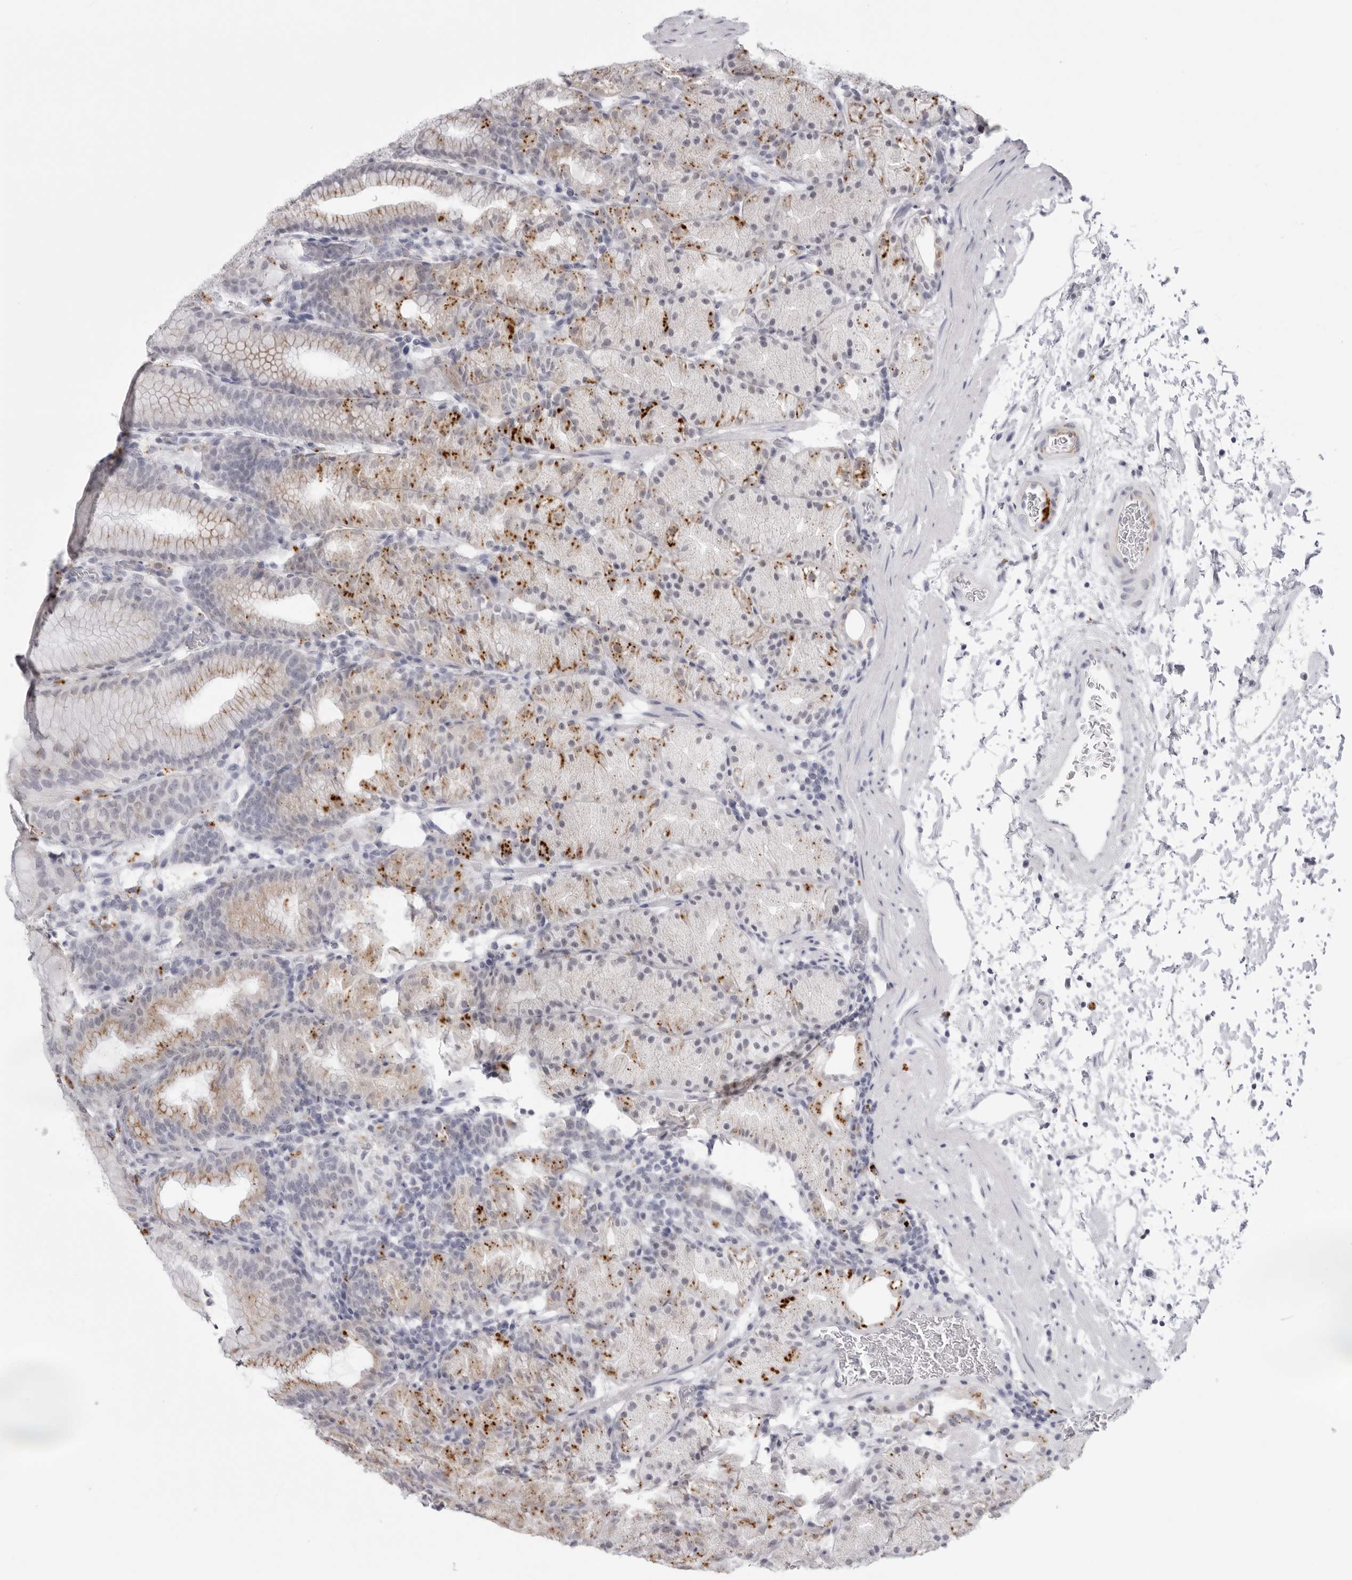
{"staining": {"intensity": "moderate", "quantity": "<25%", "location": "cytoplasmic/membranous"}, "tissue": "stomach", "cell_type": "Glandular cells", "image_type": "normal", "snomed": [{"axis": "morphology", "description": "Normal tissue, NOS"}, {"axis": "topography", "description": "Stomach, upper"}], "caption": "Approximately <25% of glandular cells in normal human stomach reveal moderate cytoplasmic/membranous protein staining as visualized by brown immunohistochemical staining.", "gene": "IL25", "patient": {"sex": "male", "age": 48}}